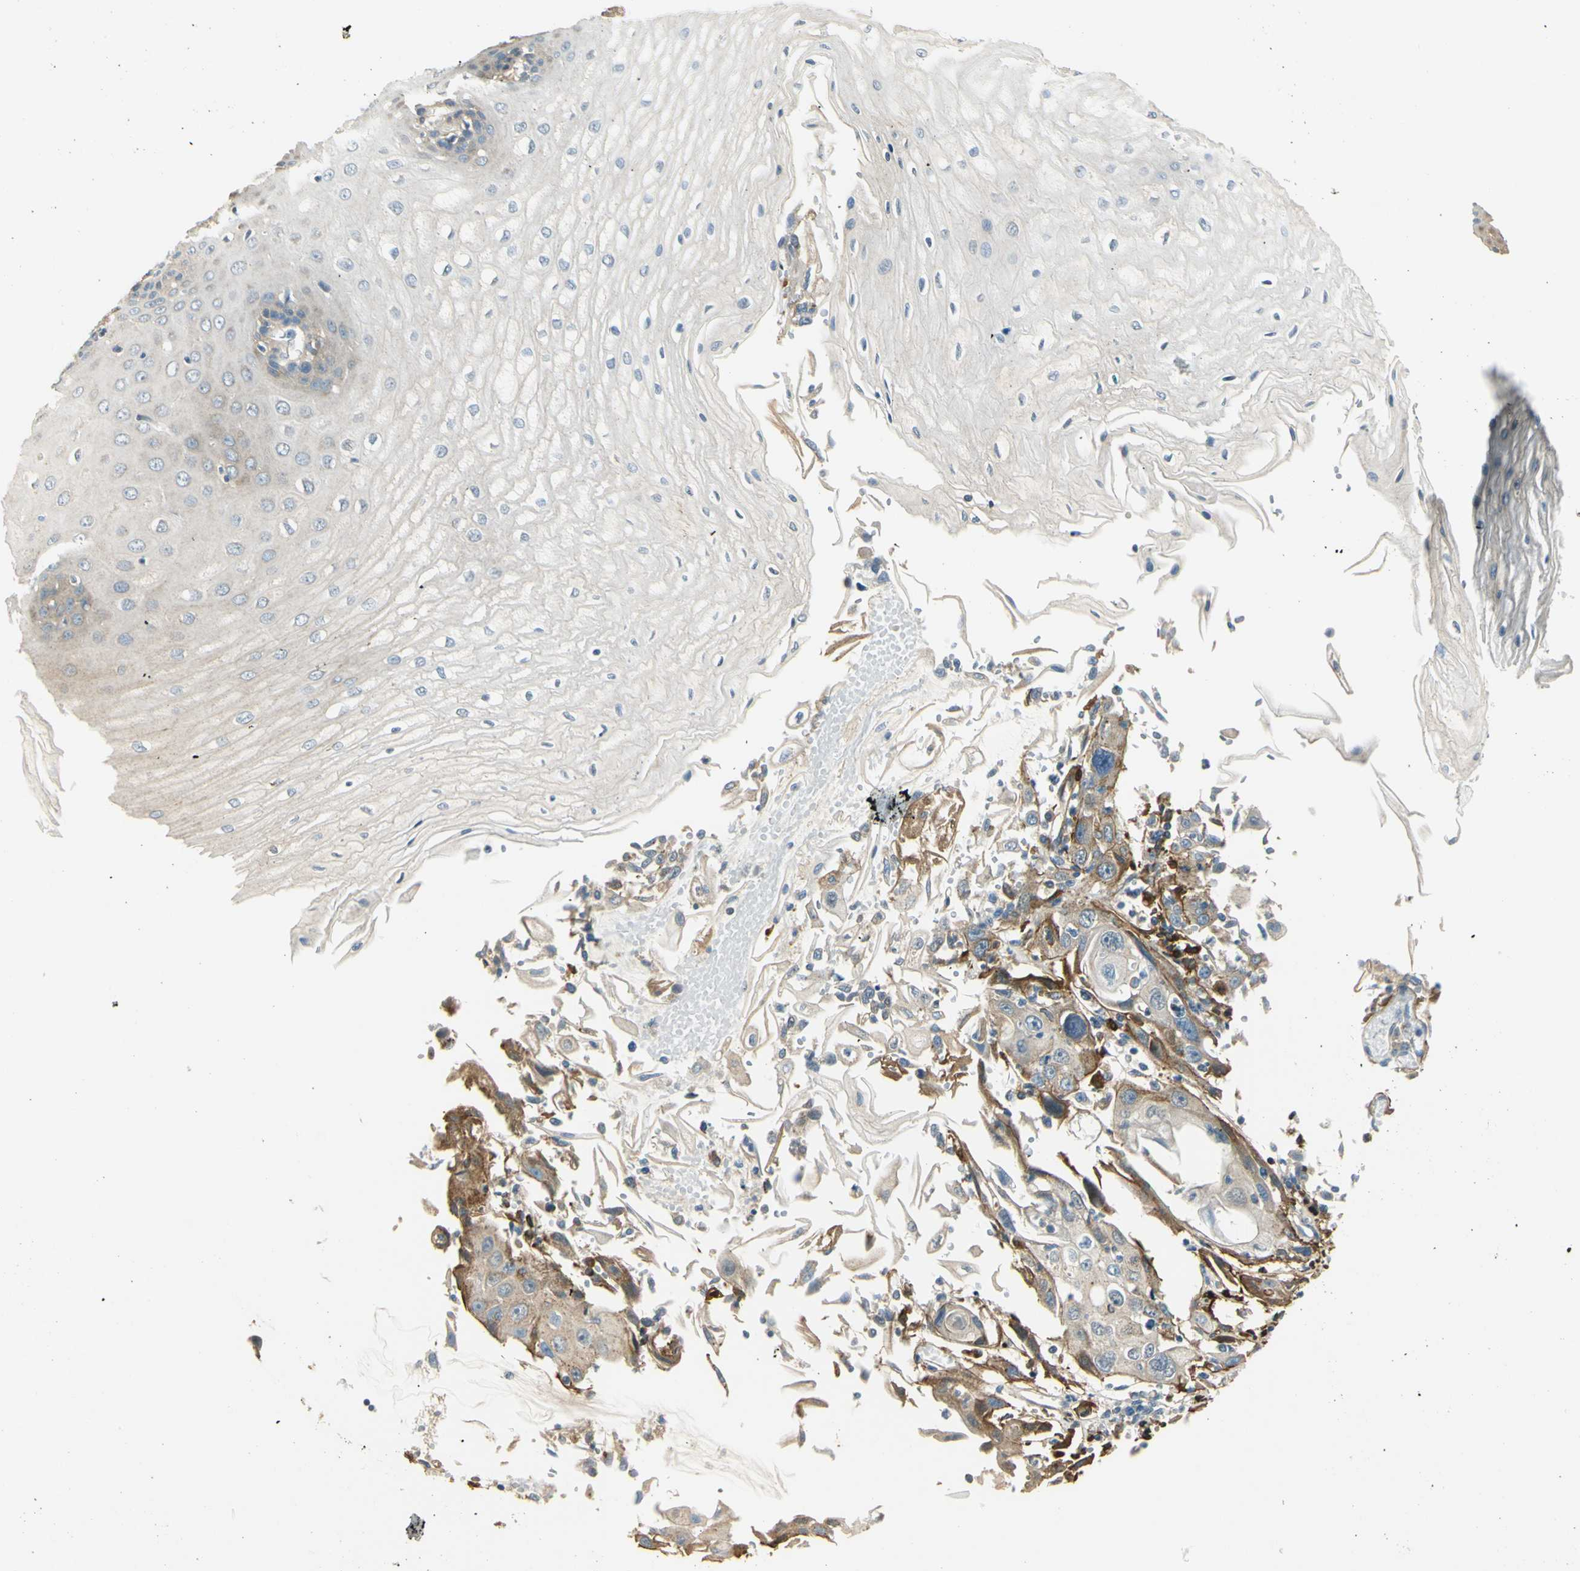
{"staining": {"intensity": "weak", "quantity": "<25%", "location": "cytoplasmic/membranous"}, "tissue": "esophagus", "cell_type": "Squamous epithelial cells", "image_type": "normal", "snomed": [{"axis": "morphology", "description": "Normal tissue, NOS"}, {"axis": "morphology", "description": "Squamous cell carcinoma, NOS"}, {"axis": "topography", "description": "Esophagus"}], "caption": "High magnification brightfield microscopy of benign esophagus stained with DAB (3,3'-diaminobenzidine) (brown) and counterstained with hematoxylin (blue): squamous epithelial cells show no significant staining. The staining is performed using DAB (3,3'-diaminobenzidine) brown chromogen with nuclei counter-stained in using hematoxylin.", "gene": "LAMA3", "patient": {"sex": "male", "age": 65}}